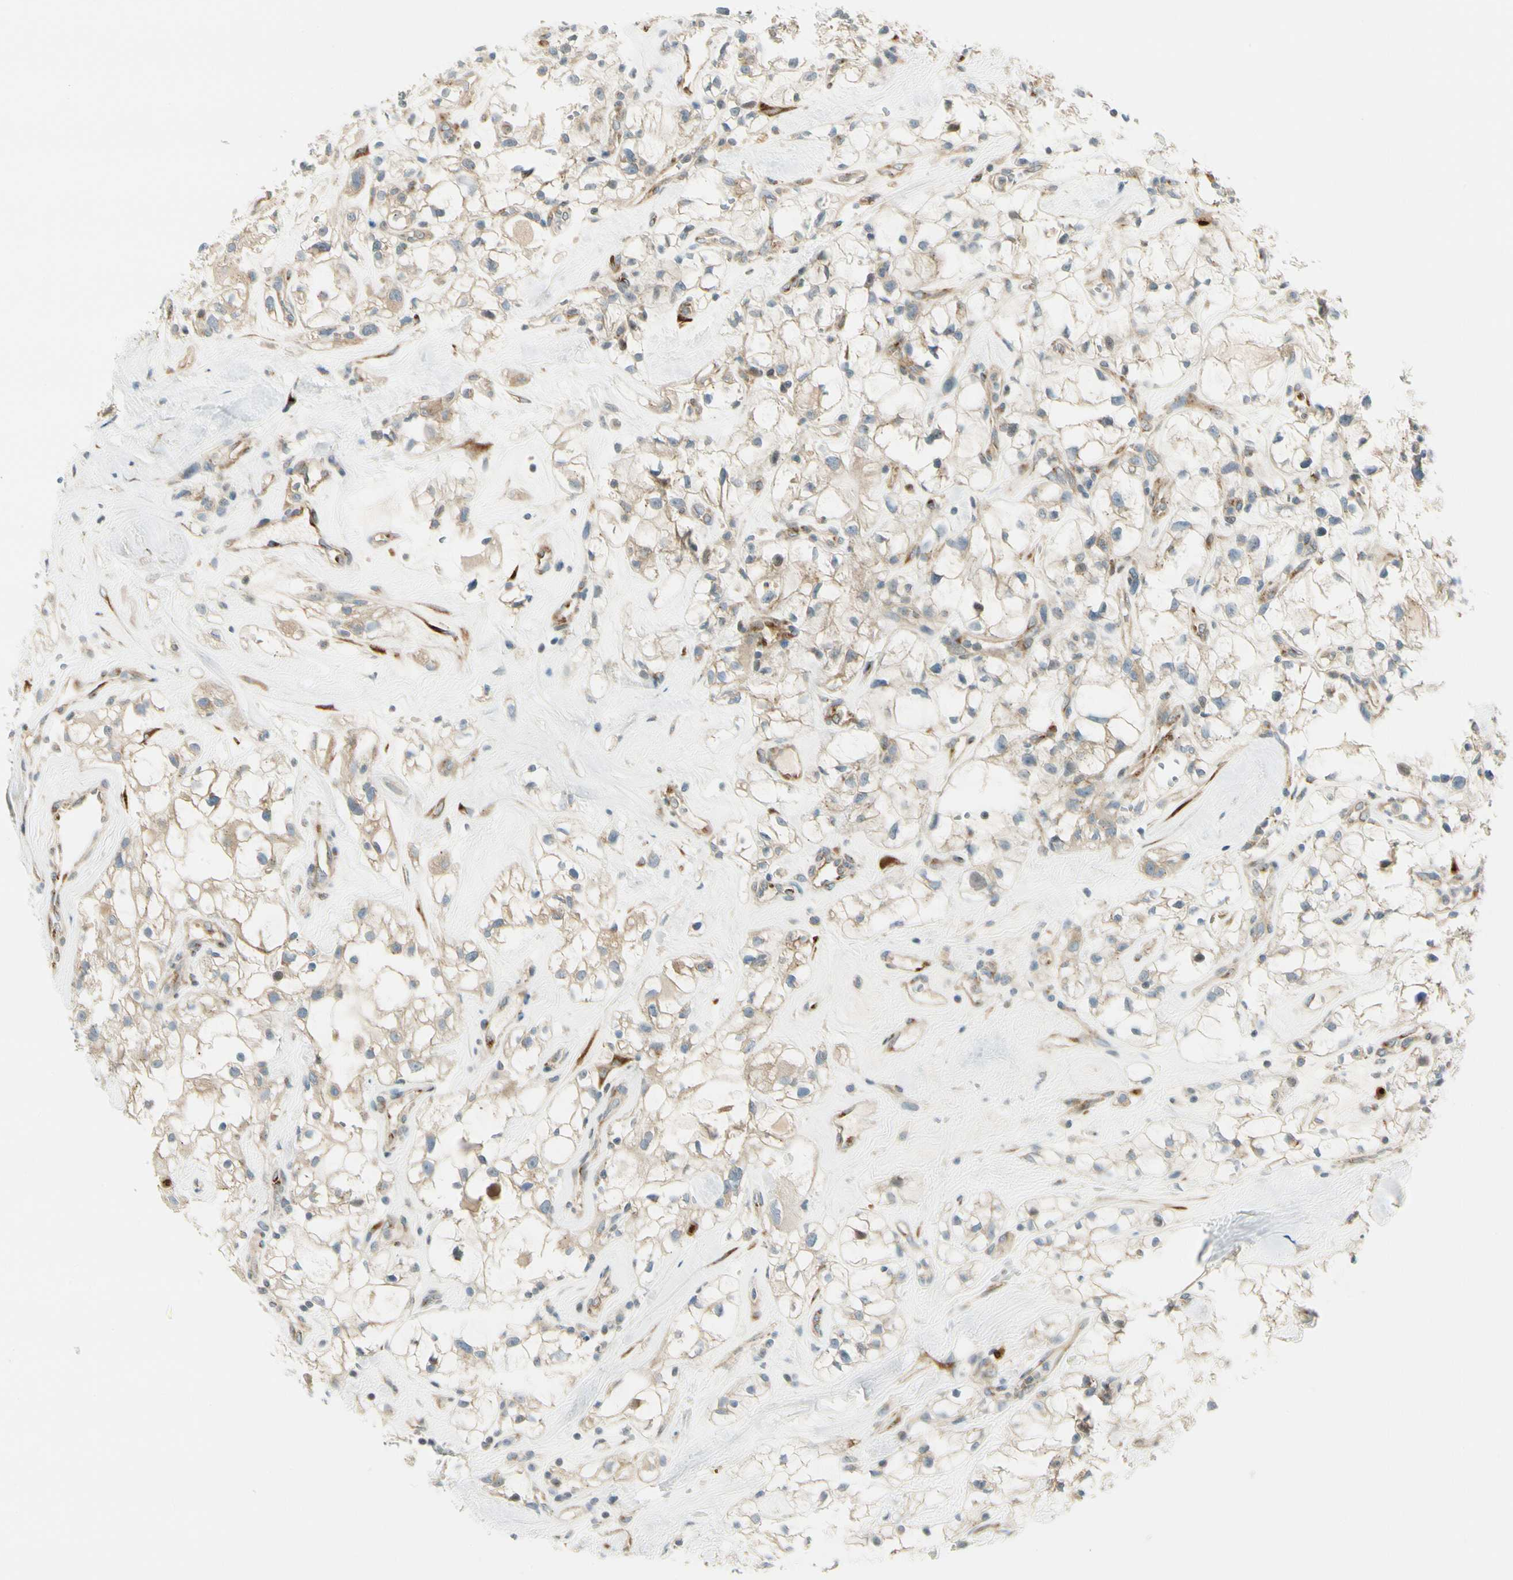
{"staining": {"intensity": "weak", "quantity": ">75%", "location": "cytoplasmic/membranous"}, "tissue": "renal cancer", "cell_type": "Tumor cells", "image_type": "cancer", "snomed": [{"axis": "morphology", "description": "Adenocarcinoma, NOS"}, {"axis": "topography", "description": "Kidney"}], "caption": "Protein positivity by IHC displays weak cytoplasmic/membranous expression in about >75% of tumor cells in renal adenocarcinoma.", "gene": "MANSC1", "patient": {"sex": "female", "age": 60}}